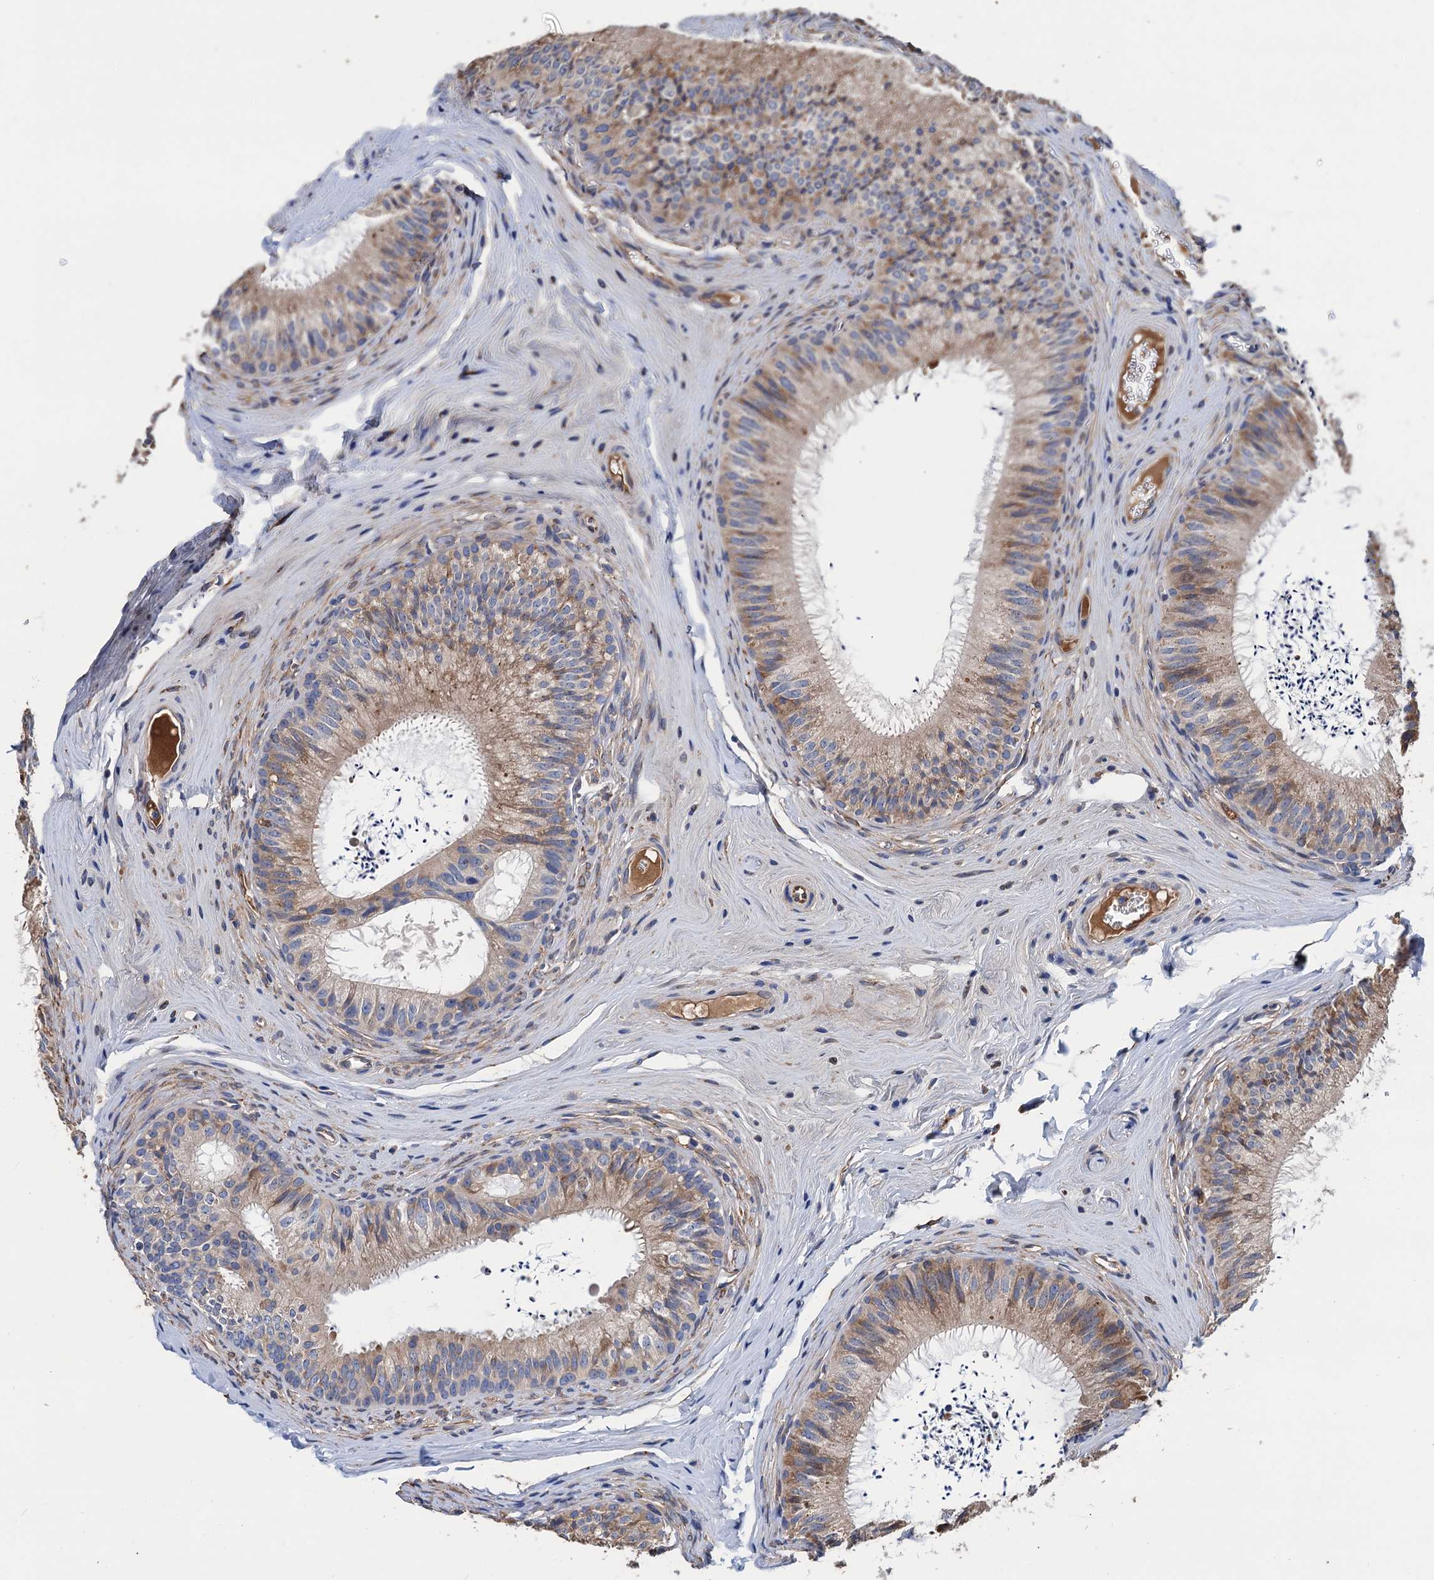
{"staining": {"intensity": "weak", "quantity": ">75%", "location": "cytoplasmic/membranous"}, "tissue": "epididymis", "cell_type": "Glandular cells", "image_type": "normal", "snomed": [{"axis": "morphology", "description": "Normal tissue, NOS"}, {"axis": "topography", "description": "Epididymis"}], "caption": "Weak cytoplasmic/membranous protein staining is identified in about >75% of glandular cells in epididymis. (Stains: DAB (3,3'-diaminobenzidine) in brown, nuclei in blue, Microscopy: brightfield microscopy at high magnification).", "gene": "CNNM1", "patient": {"sex": "male", "age": 46}}